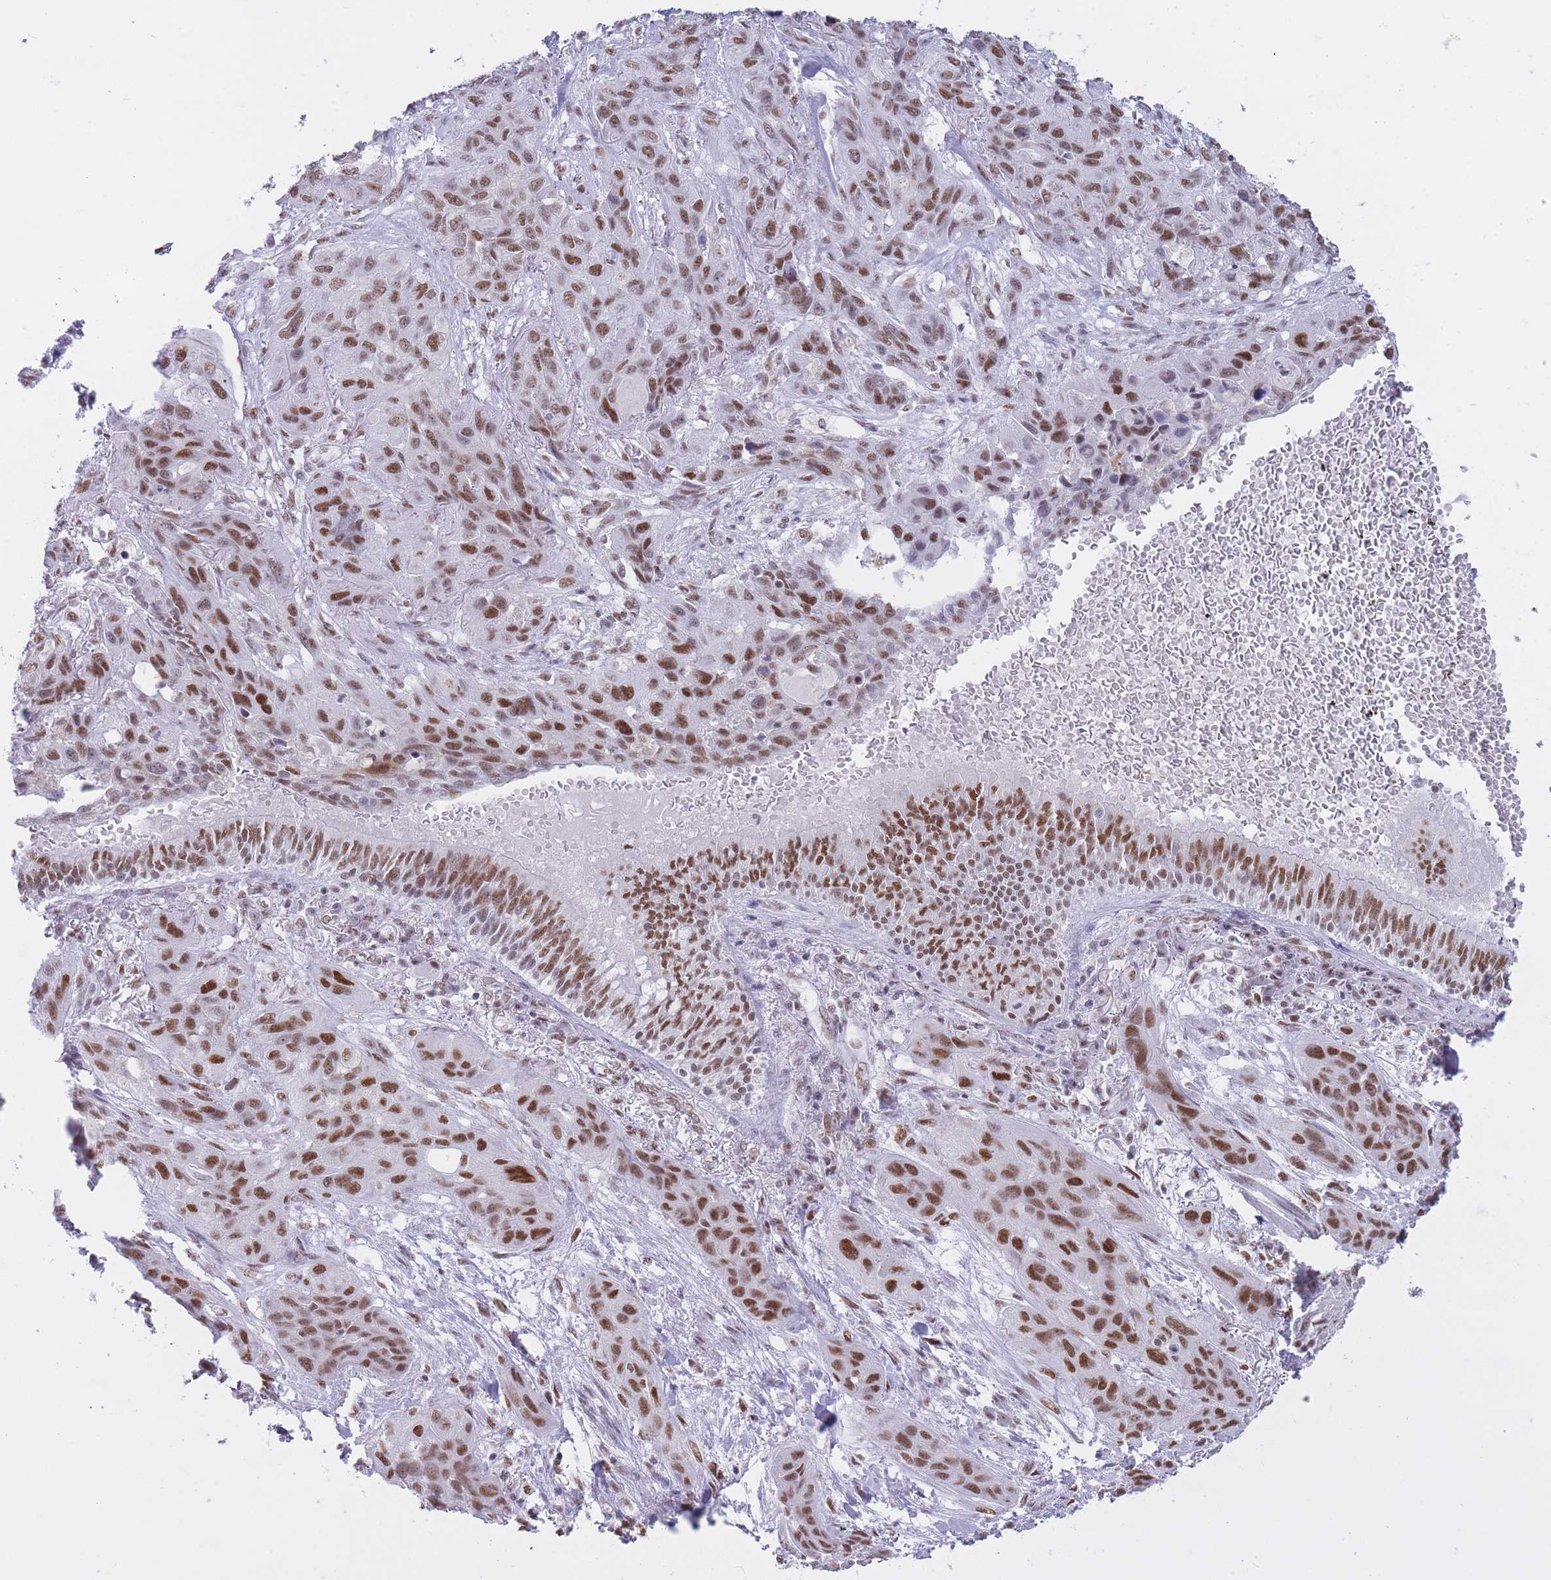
{"staining": {"intensity": "moderate", "quantity": ">75%", "location": "nuclear"}, "tissue": "lung cancer", "cell_type": "Tumor cells", "image_type": "cancer", "snomed": [{"axis": "morphology", "description": "Squamous cell carcinoma, NOS"}, {"axis": "topography", "description": "Lung"}], "caption": "High-magnification brightfield microscopy of lung squamous cell carcinoma stained with DAB (3,3'-diaminobenzidine) (brown) and counterstained with hematoxylin (blue). tumor cells exhibit moderate nuclear staining is appreciated in approximately>75% of cells. The staining was performed using DAB (3,3'-diaminobenzidine), with brown indicating positive protein expression. Nuclei are stained blue with hematoxylin.", "gene": "HNRNPUL1", "patient": {"sex": "female", "age": 70}}